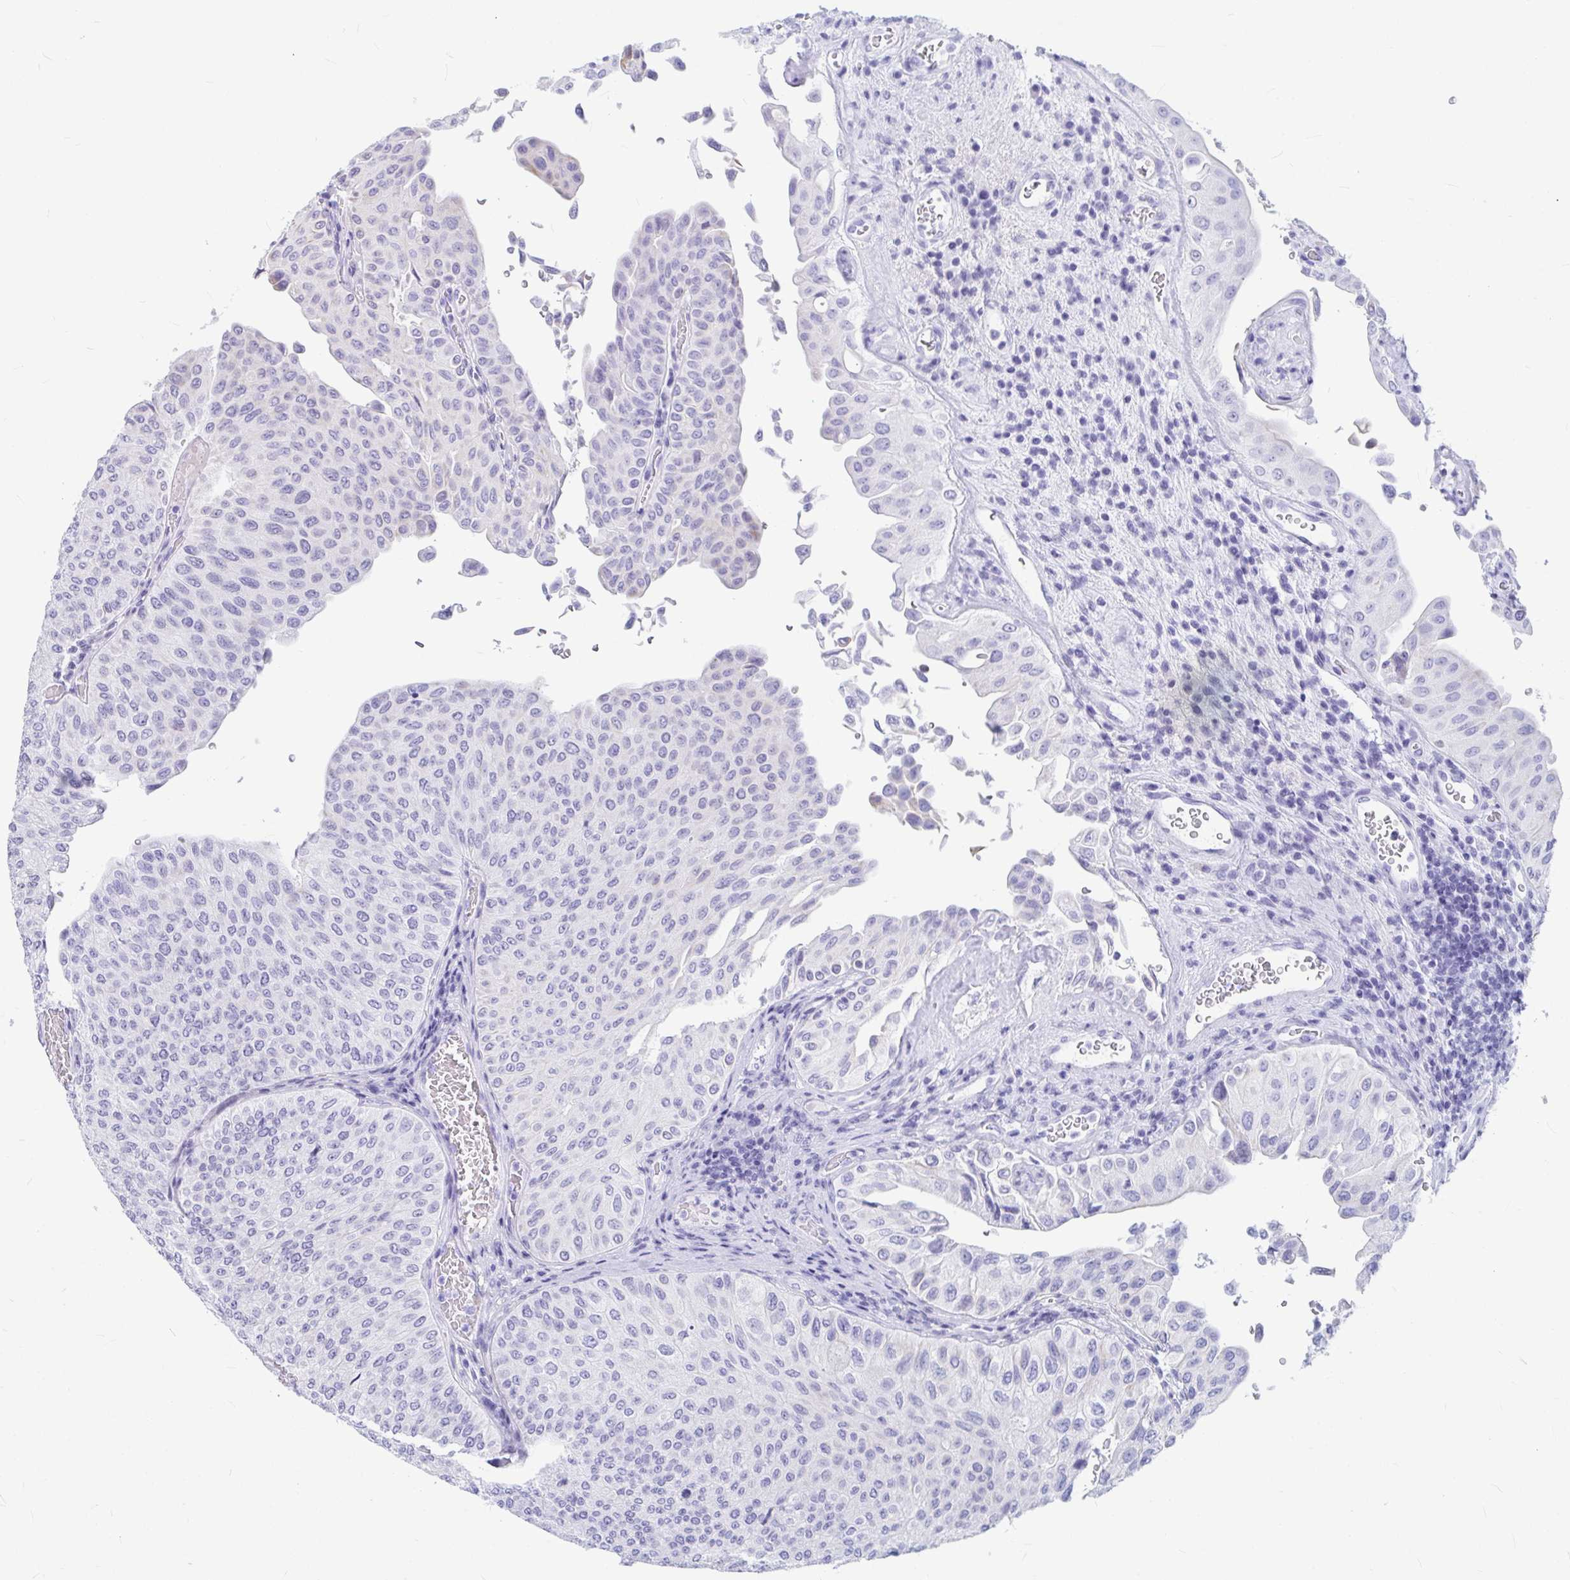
{"staining": {"intensity": "negative", "quantity": "none", "location": "none"}, "tissue": "urothelial cancer", "cell_type": "Tumor cells", "image_type": "cancer", "snomed": [{"axis": "morphology", "description": "Urothelial carcinoma, NOS"}, {"axis": "topography", "description": "Urinary bladder"}], "caption": "High magnification brightfield microscopy of transitional cell carcinoma stained with DAB (3,3'-diaminobenzidine) (brown) and counterstained with hematoxylin (blue): tumor cells show no significant positivity.", "gene": "OR5J2", "patient": {"sex": "male", "age": 59}}